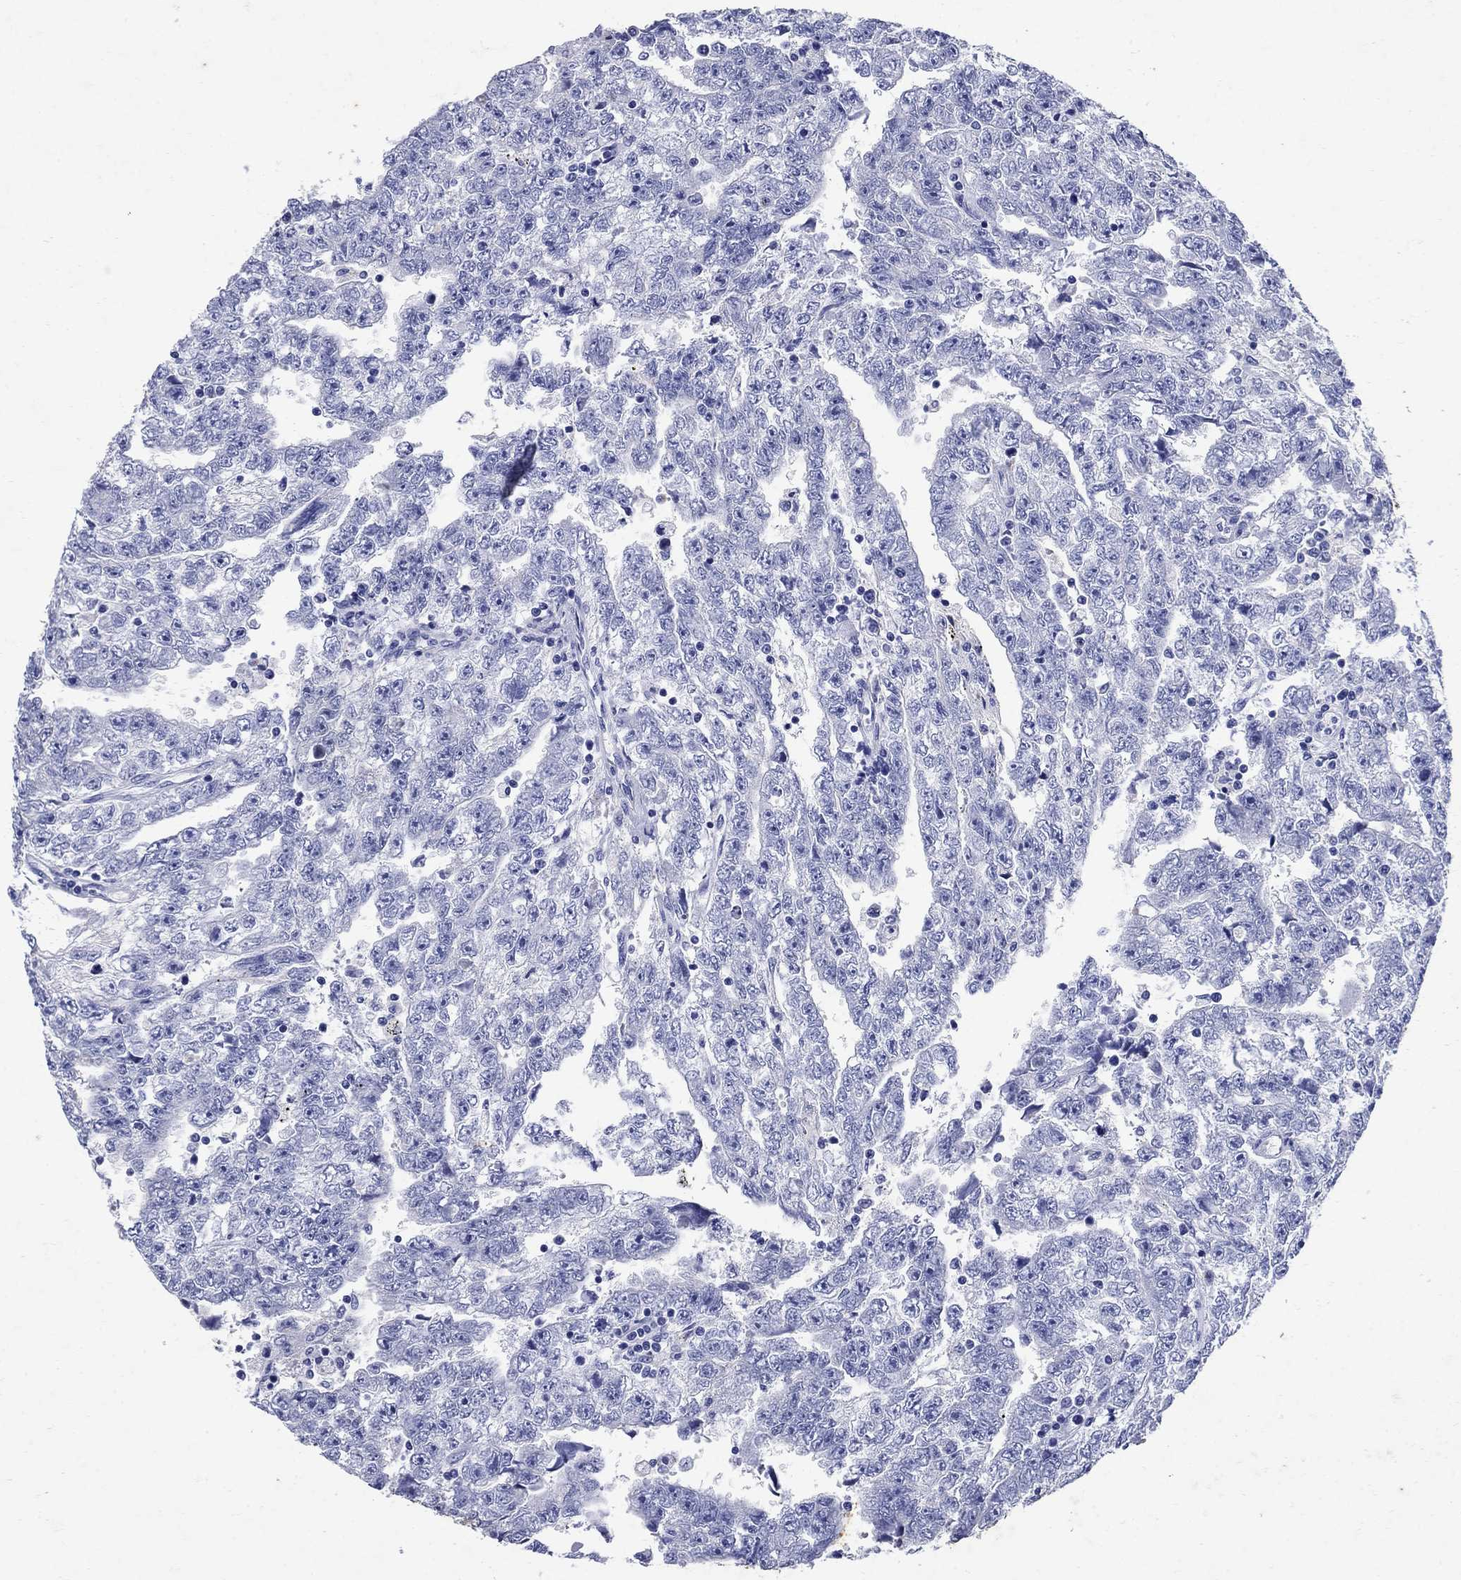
{"staining": {"intensity": "negative", "quantity": "none", "location": "none"}, "tissue": "testis cancer", "cell_type": "Tumor cells", "image_type": "cancer", "snomed": [{"axis": "morphology", "description": "Carcinoma, Embryonal, NOS"}, {"axis": "topography", "description": "Testis"}], "caption": "Immunohistochemistry (IHC) of testis cancer demonstrates no expression in tumor cells.", "gene": "CD1A", "patient": {"sex": "male", "age": 25}}